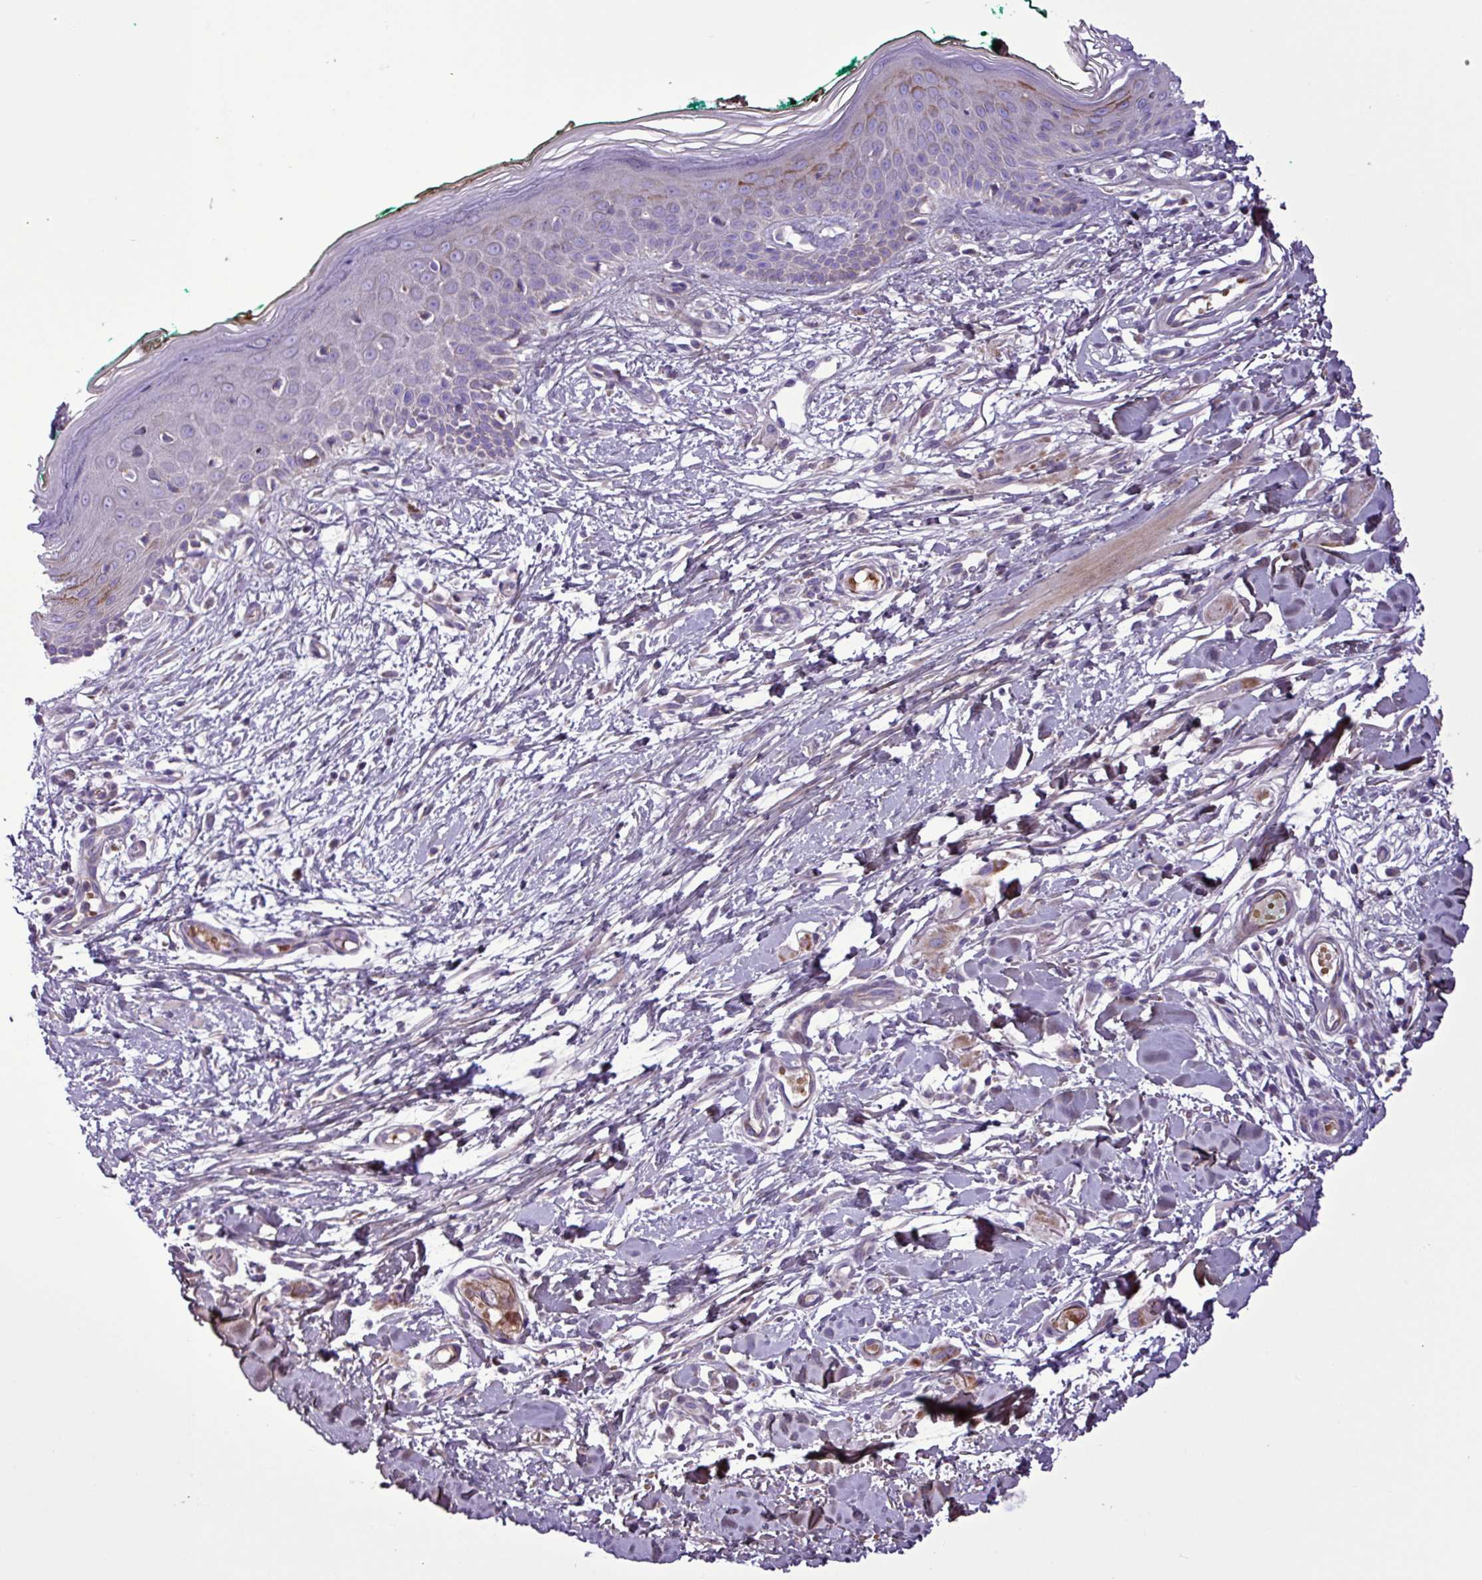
{"staining": {"intensity": "negative", "quantity": "none", "location": "none"}, "tissue": "skin", "cell_type": "Fibroblasts", "image_type": "normal", "snomed": [{"axis": "morphology", "description": "Normal tissue, NOS"}, {"axis": "morphology", "description": "Malignant melanoma, NOS"}, {"axis": "topography", "description": "Skin"}], "caption": "Immunohistochemical staining of normal human skin exhibits no significant positivity in fibroblasts. (DAB (3,3'-diaminobenzidine) immunohistochemistry visualized using brightfield microscopy, high magnification).", "gene": "FAM183A", "patient": {"sex": "male", "age": 62}}